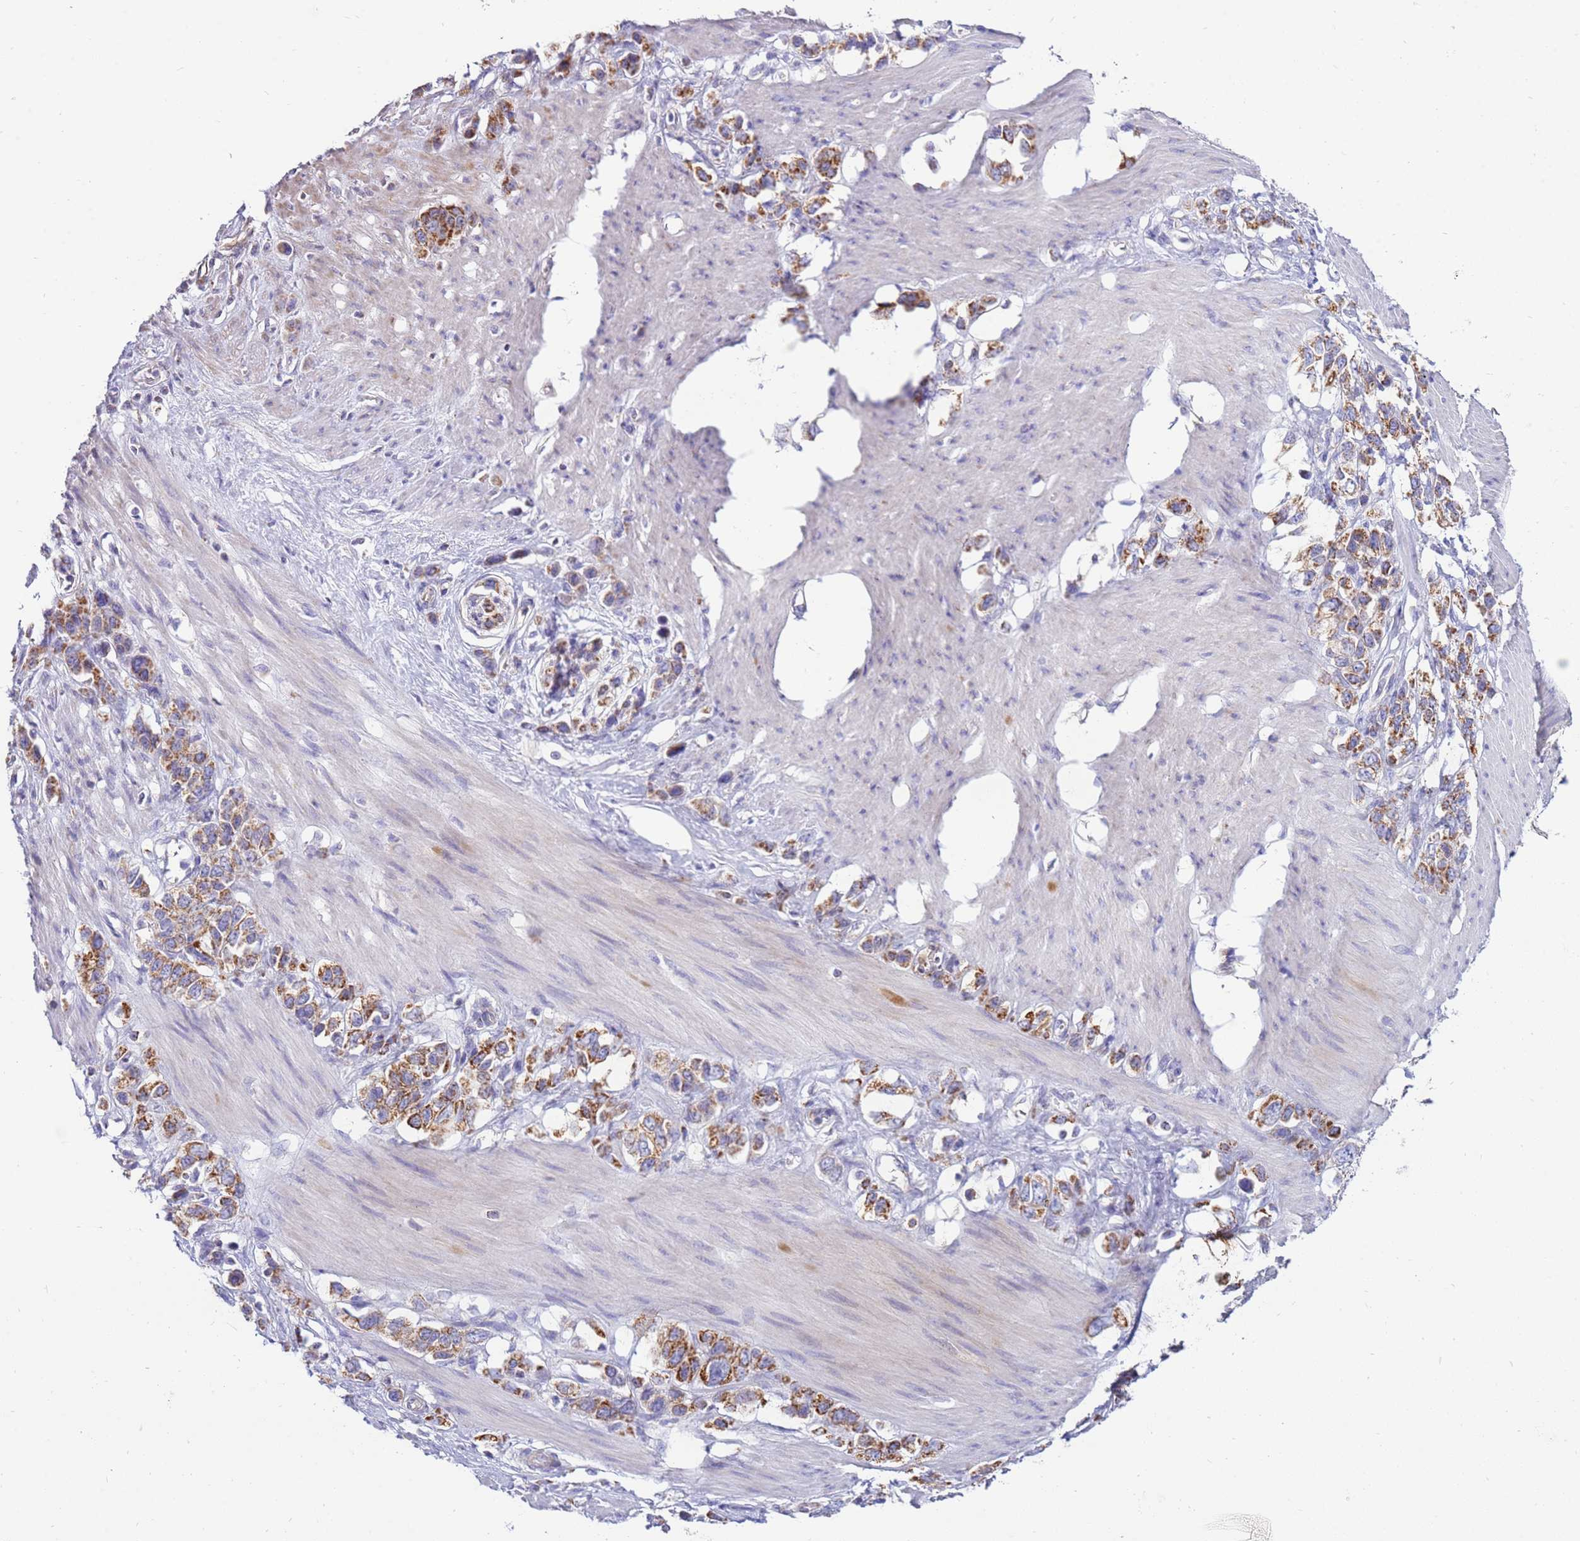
{"staining": {"intensity": "moderate", "quantity": ">75%", "location": "cytoplasmic/membranous"}, "tissue": "stomach cancer", "cell_type": "Tumor cells", "image_type": "cancer", "snomed": [{"axis": "morphology", "description": "Adenocarcinoma, NOS"}, {"axis": "morphology", "description": "Adenocarcinoma, High grade"}, {"axis": "topography", "description": "Stomach, upper"}, {"axis": "topography", "description": "Stomach, lower"}], "caption": "High-grade adenocarcinoma (stomach) stained with a brown dye displays moderate cytoplasmic/membranous positive positivity in about >75% of tumor cells.", "gene": "IGF1R", "patient": {"sex": "female", "age": 65}}